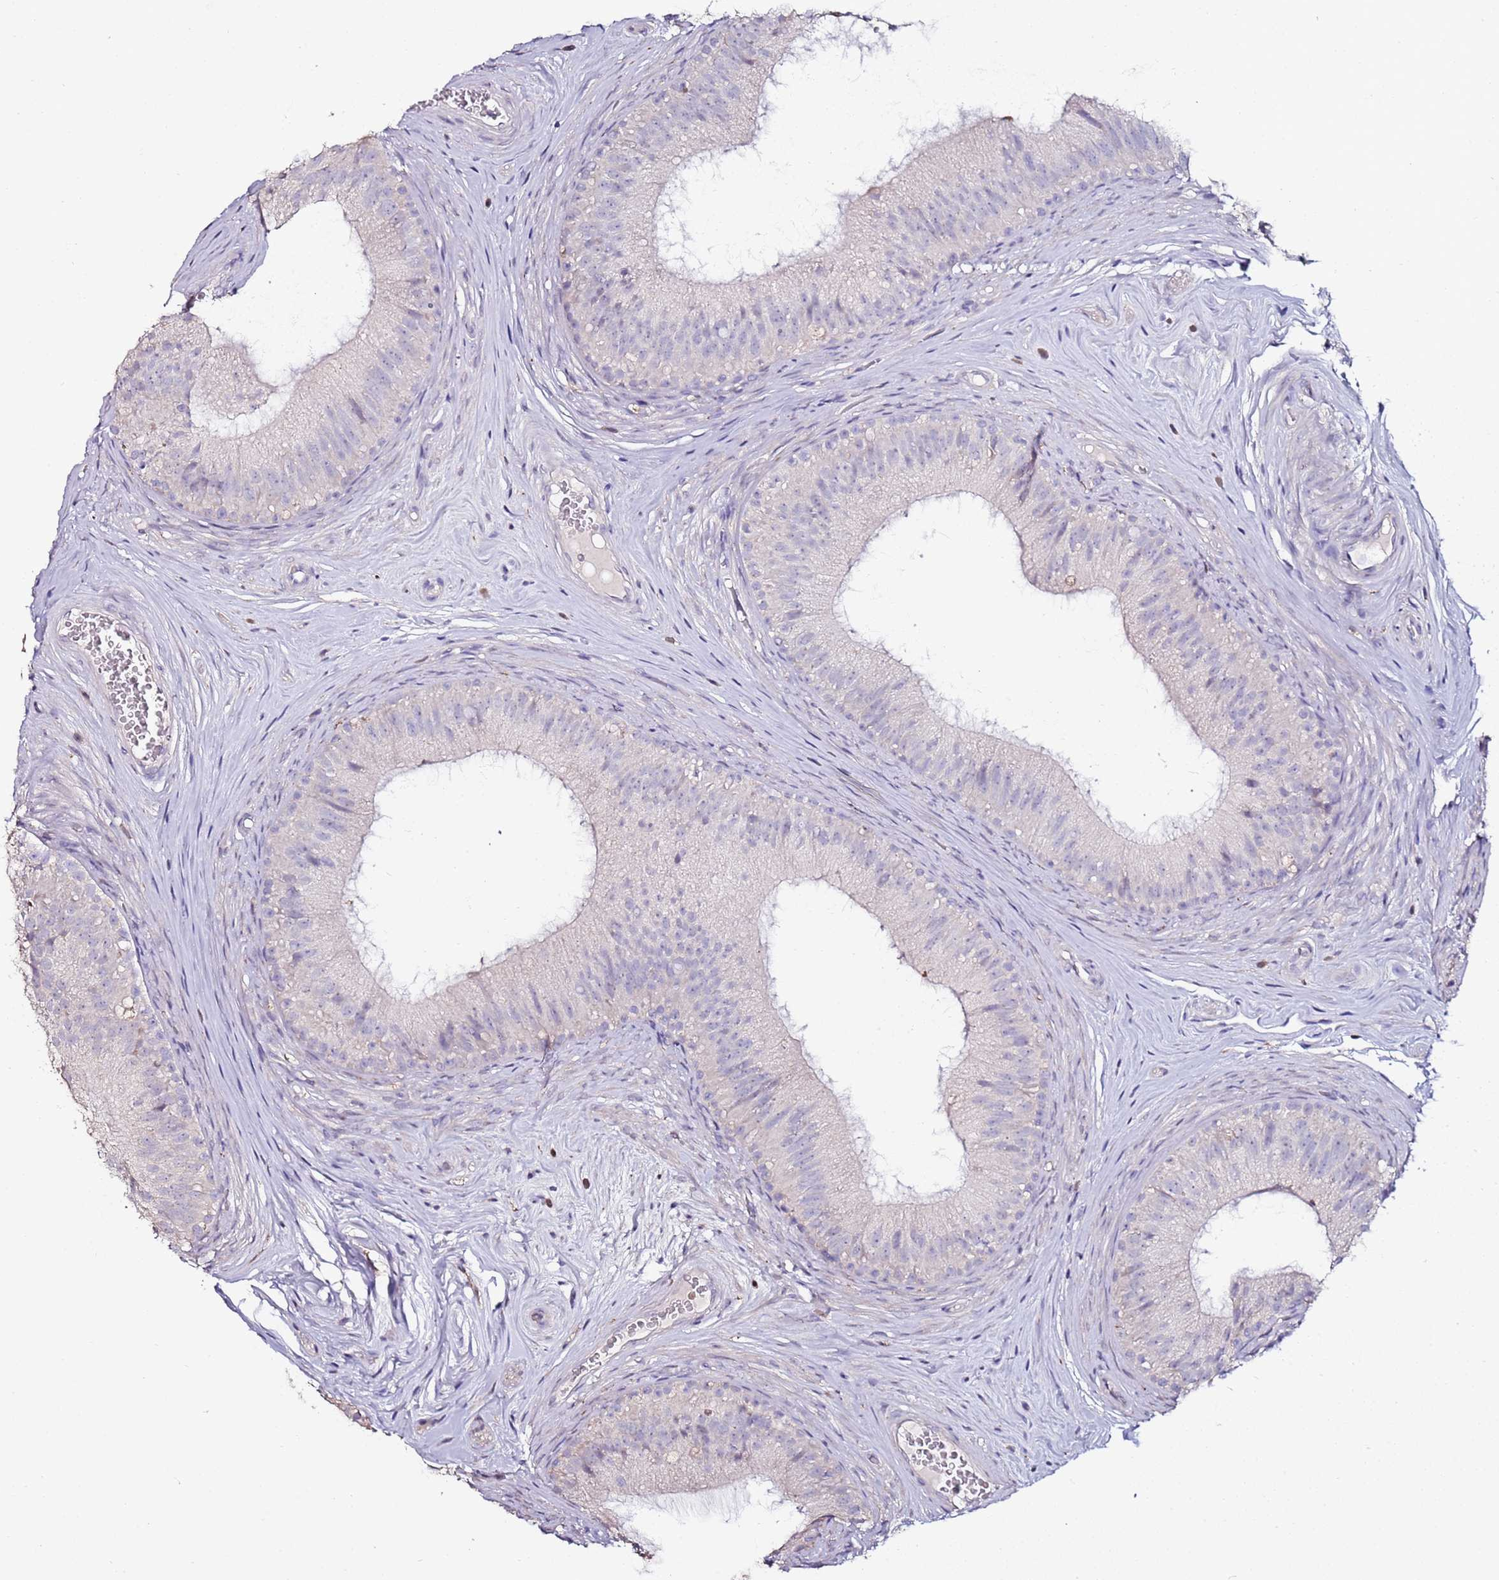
{"staining": {"intensity": "negative", "quantity": "none", "location": "none"}, "tissue": "epididymis", "cell_type": "Glandular cells", "image_type": "normal", "snomed": [{"axis": "morphology", "description": "Normal tissue, NOS"}, {"axis": "topography", "description": "Epididymis"}], "caption": "Immunohistochemical staining of unremarkable epididymis shows no significant staining in glandular cells. (DAB immunohistochemistry (IHC), high magnification).", "gene": "C3orf80", "patient": {"sex": "male", "age": 34}}